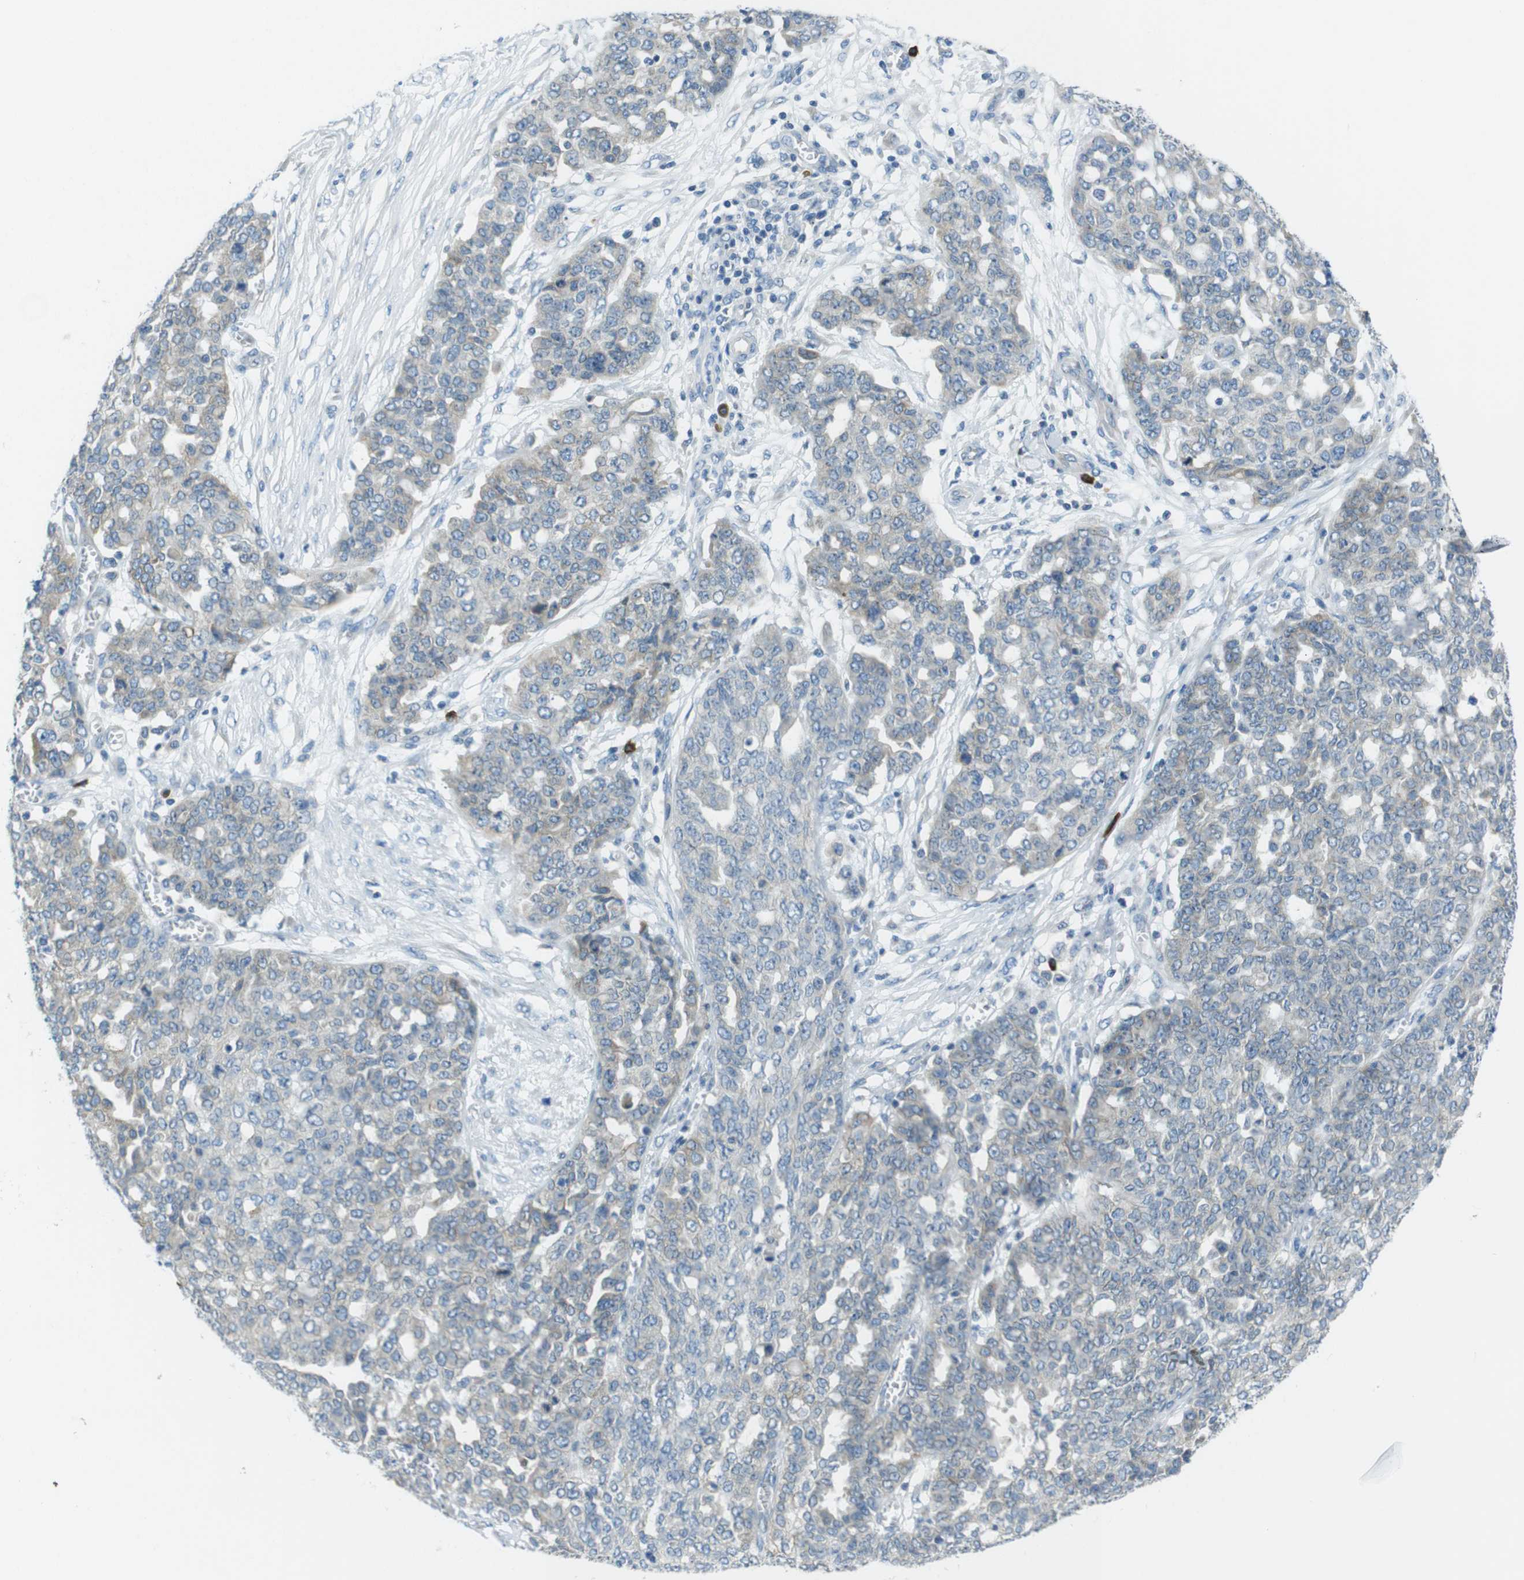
{"staining": {"intensity": "negative", "quantity": "none", "location": "none"}, "tissue": "ovarian cancer", "cell_type": "Tumor cells", "image_type": "cancer", "snomed": [{"axis": "morphology", "description": "Cystadenocarcinoma, serous, NOS"}, {"axis": "topography", "description": "Soft tissue"}, {"axis": "topography", "description": "Ovary"}], "caption": "Human ovarian cancer stained for a protein using IHC exhibits no expression in tumor cells.", "gene": "CLPTM1L", "patient": {"sex": "female", "age": 57}}